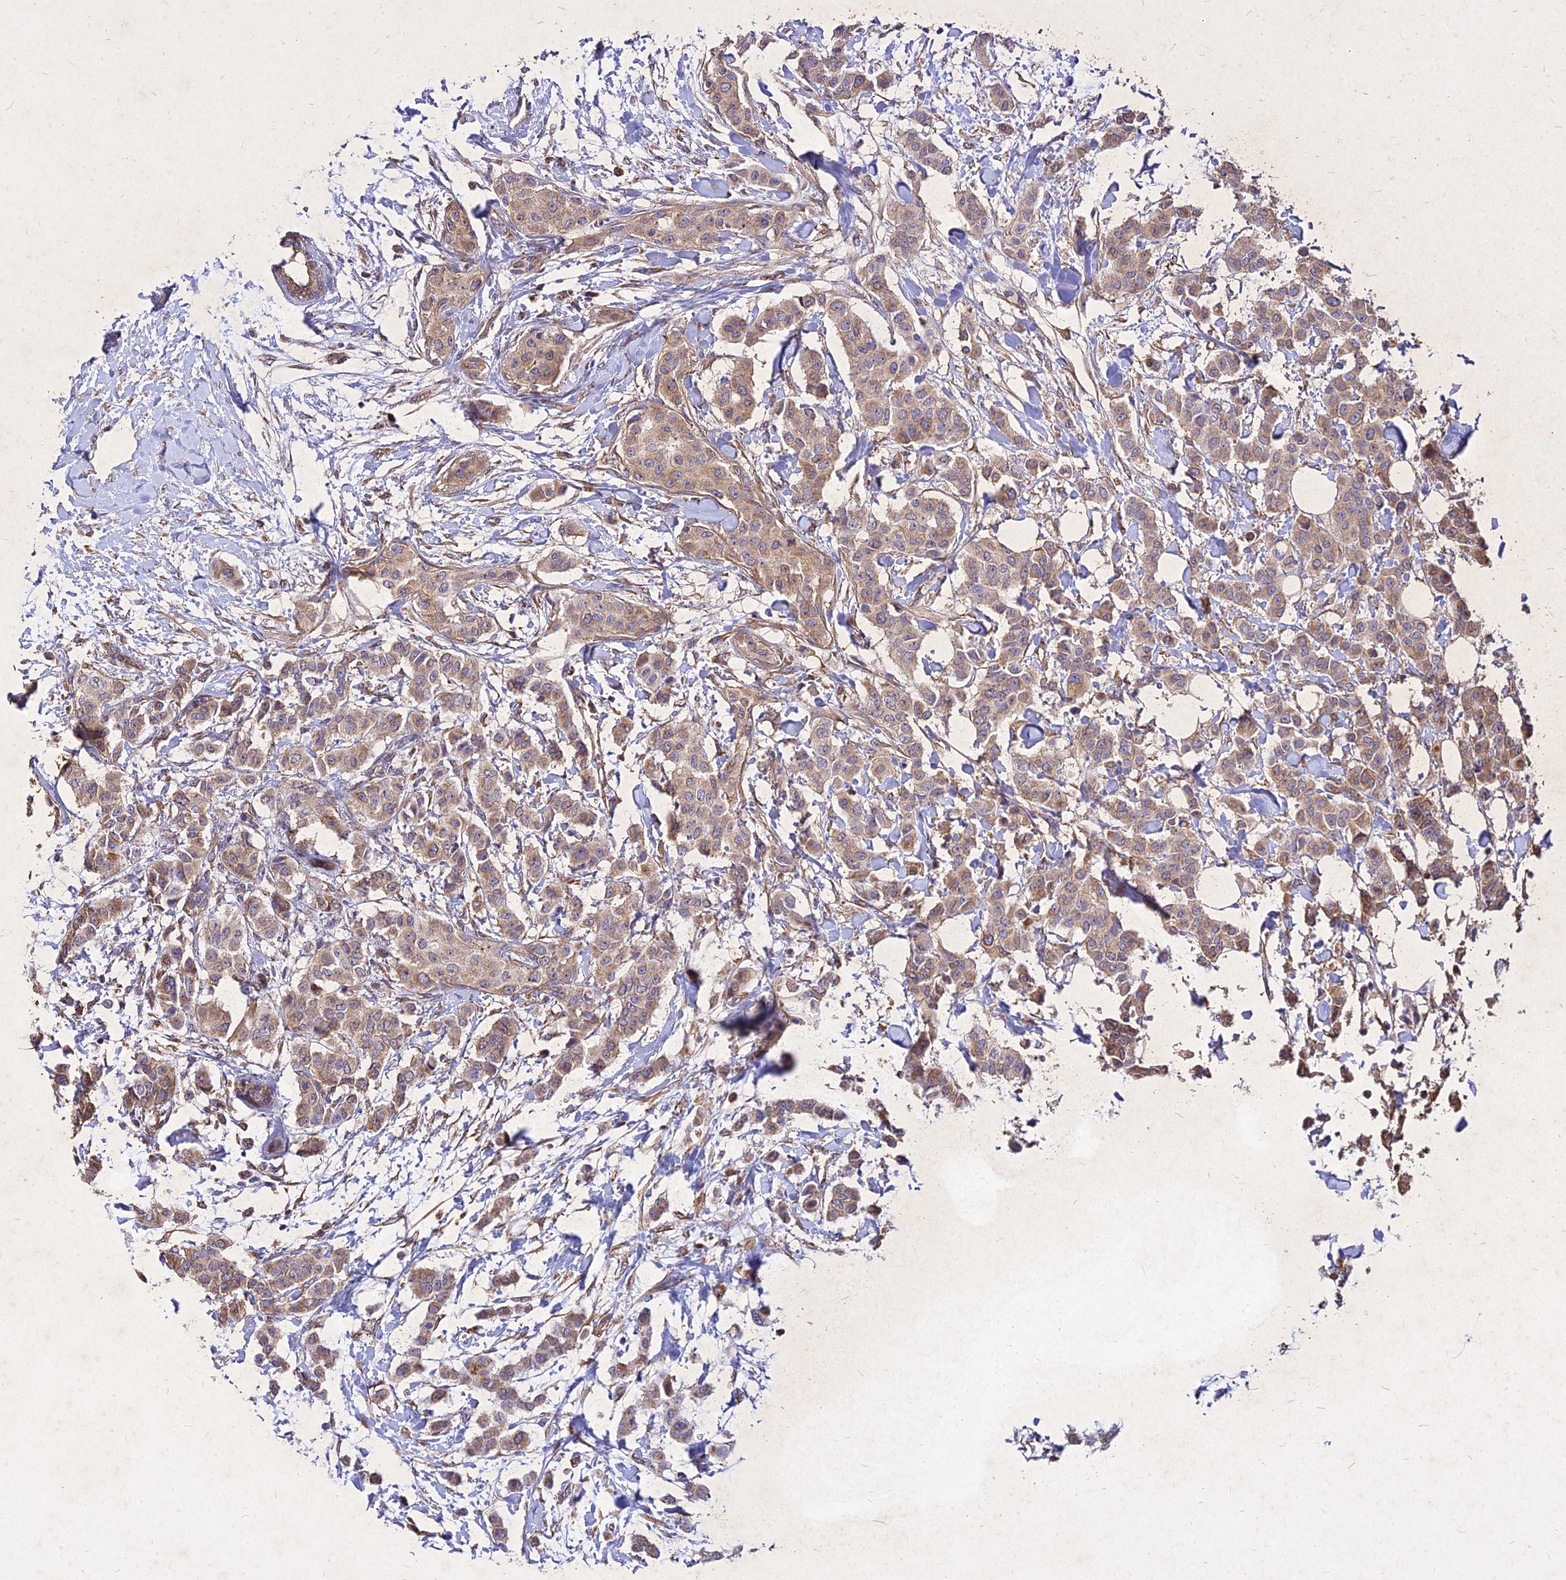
{"staining": {"intensity": "moderate", "quantity": ">75%", "location": "cytoplasmic/membranous"}, "tissue": "breast cancer", "cell_type": "Tumor cells", "image_type": "cancer", "snomed": [{"axis": "morphology", "description": "Duct carcinoma"}, {"axis": "topography", "description": "Breast"}], "caption": "Breast intraductal carcinoma stained for a protein (brown) displays moderate cytoplasmic/membranous positive positivity in about >75% of tumor cells.", "gene": "SKA1", "patient": {"sex": "female", "age": 40}}